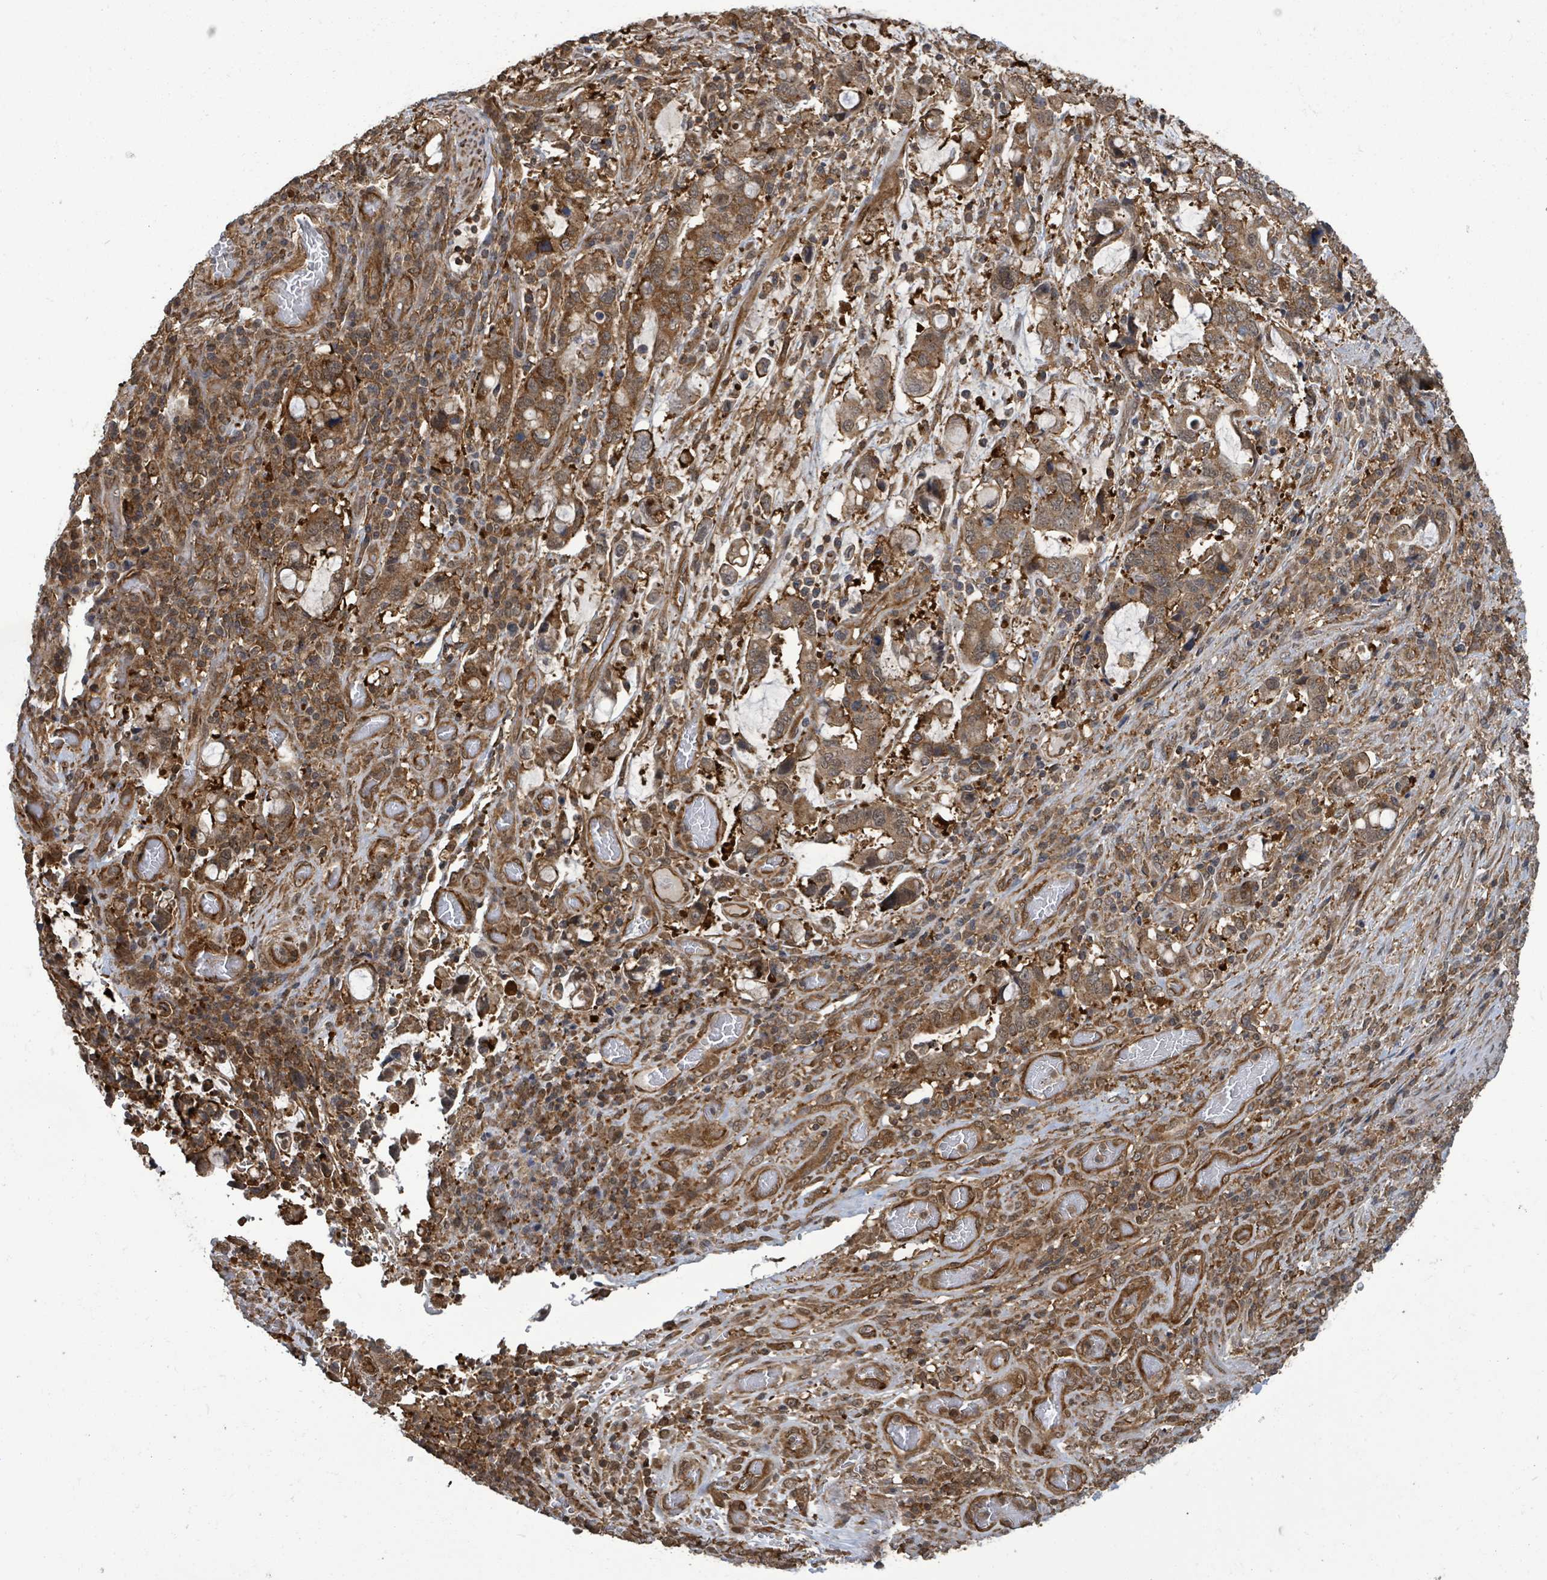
{"staining": {"intensity": "moderate", "quantity": ">75%", "location": "cytoplasmic/membranous"}, "tissue": "stomach cancer", "cell_type": "Tumor cells", "image_type": "cancer", "snomed": [{"axis": "morphology", "description": "Adenocarcinoma, NOS"}, {"axis": "topography", "description": "Stomach, upper"}, {"axis": "topography", "description": "Stomach"}], "caption": "Stomach cancer stained for a protein demonstrates moderate cytoplasmic/membranous positivity in tumor cells.", "gene": "KLC1", "patient": {"sex": "male", "age": 62}}